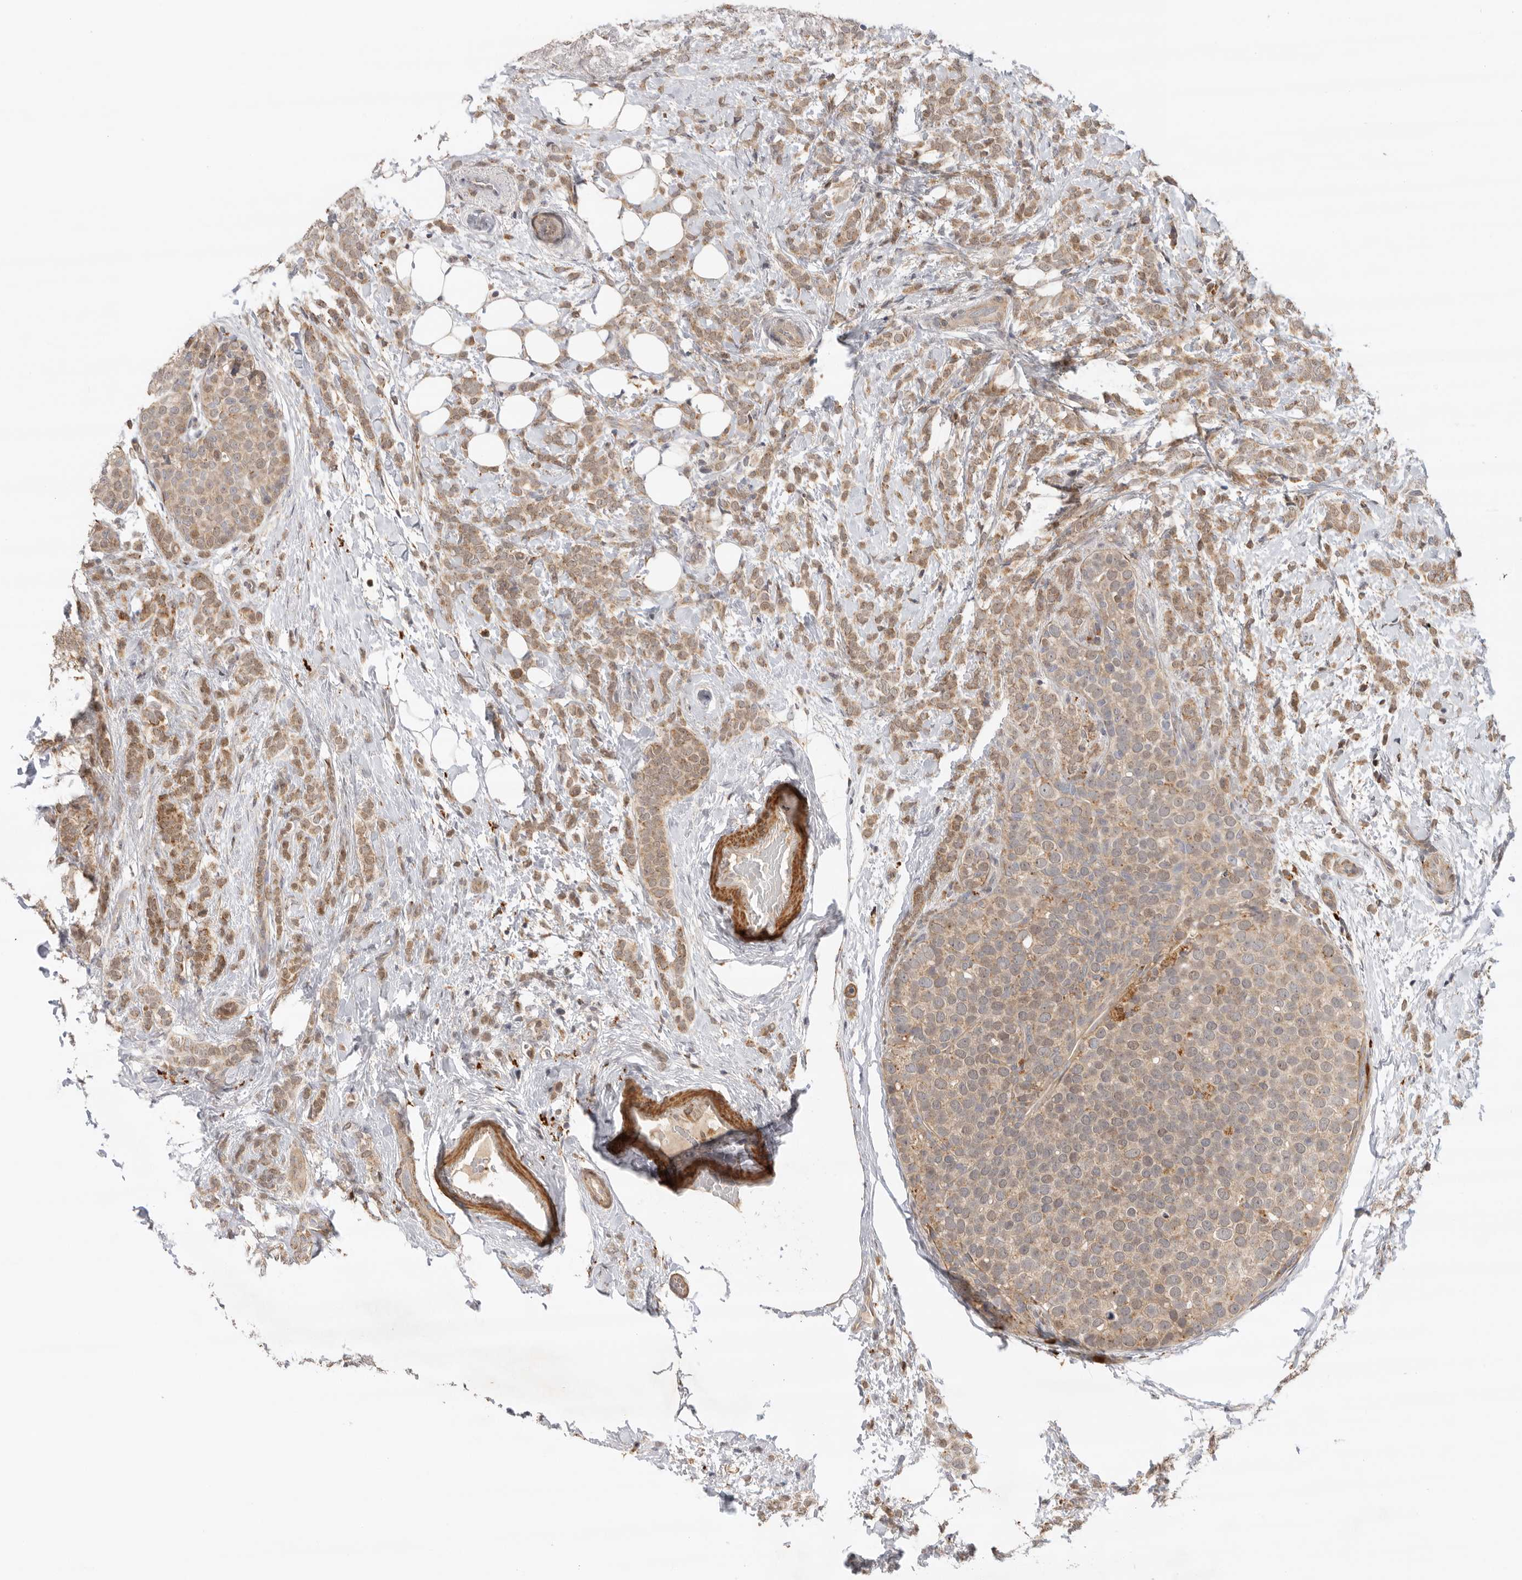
{"staining": {"intensity": "weak", "quantity": ">75%", "location": "cytoplasmic/membranous"}, "tissue": "breast cancer", "cell_type": "Tumor cells", "image_type": "cancer", "snomed": [{"axis": "morphology", "description": "Lobular carcinoma"}, {"axis": "topography", "description": "Breast"}], "caption": "Weak cytoplasmic/membranous expression is identified in approximately >75% of tumor cells in breast lobular carcinoma.", "gene": "GNE", "patient": {"sex": "female", "age": 50}}